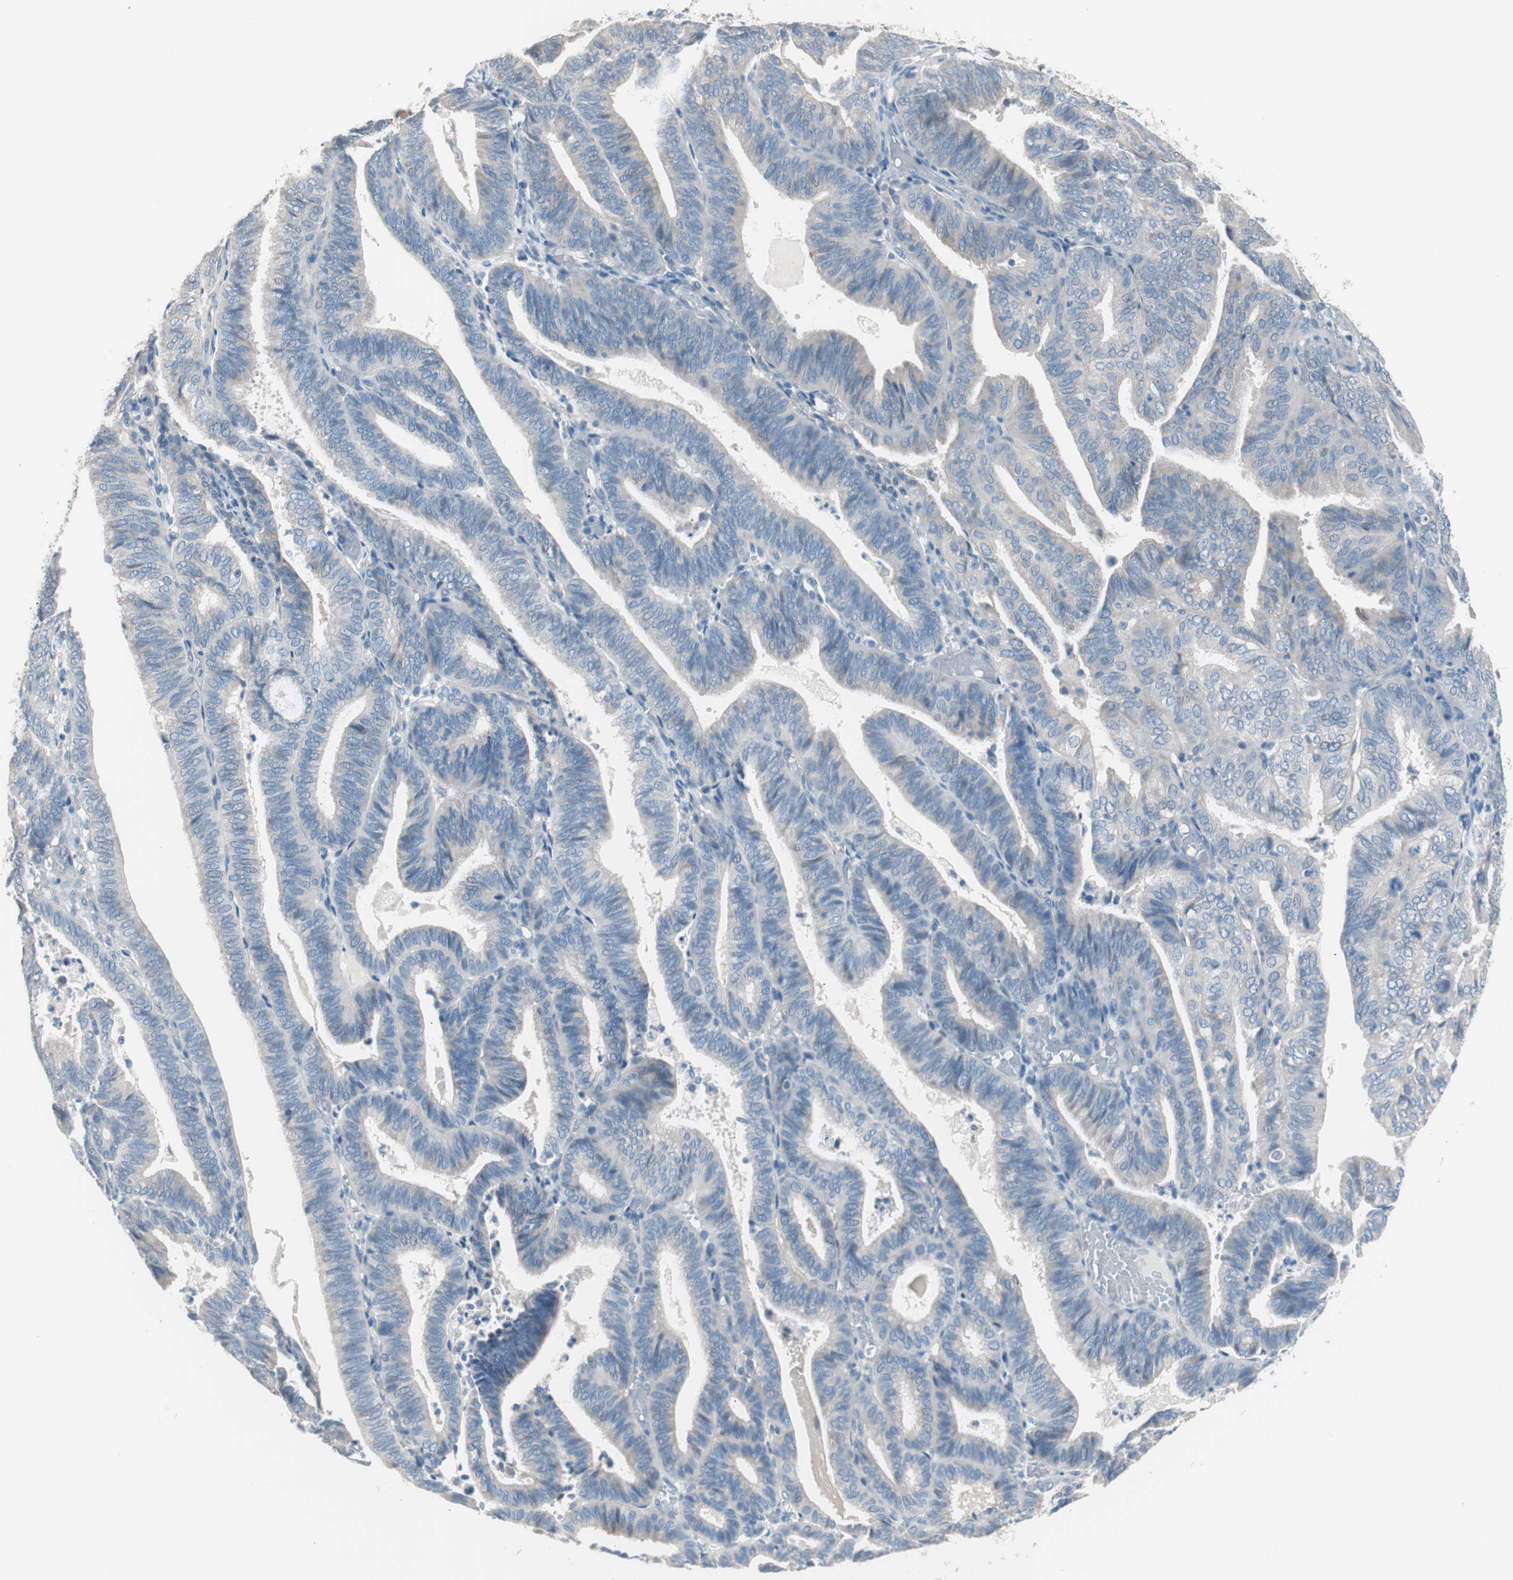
{"staining": {"intensity": "moderate", "quantity": "25%-75%", "location": "cytoplasmic/membranous"}, "tissue": "endometrial cancer", "cell_type": "Tumor cells", "image_type": "cancer", "snomed": [{"axis": "morphology", "description": "Adenocarcinoma, NOS"}, {"axis": "topography", "description": "Uterus"}], "caption": "IHC staining of endometrial cancer (adenocarcinoma), which exhibits medium levels of moderate cytoplasmic/membranous staining in approximately 25%-75% of tumor cells indicating moderate cytoplasmic/membranous protein staining. The staining was performed using DAB (brown) for protein detection and nuclei were counterstained in hematoxylin (blue).", "gene": "VIL1", "patient": {"sex": "female", "age": 60}}